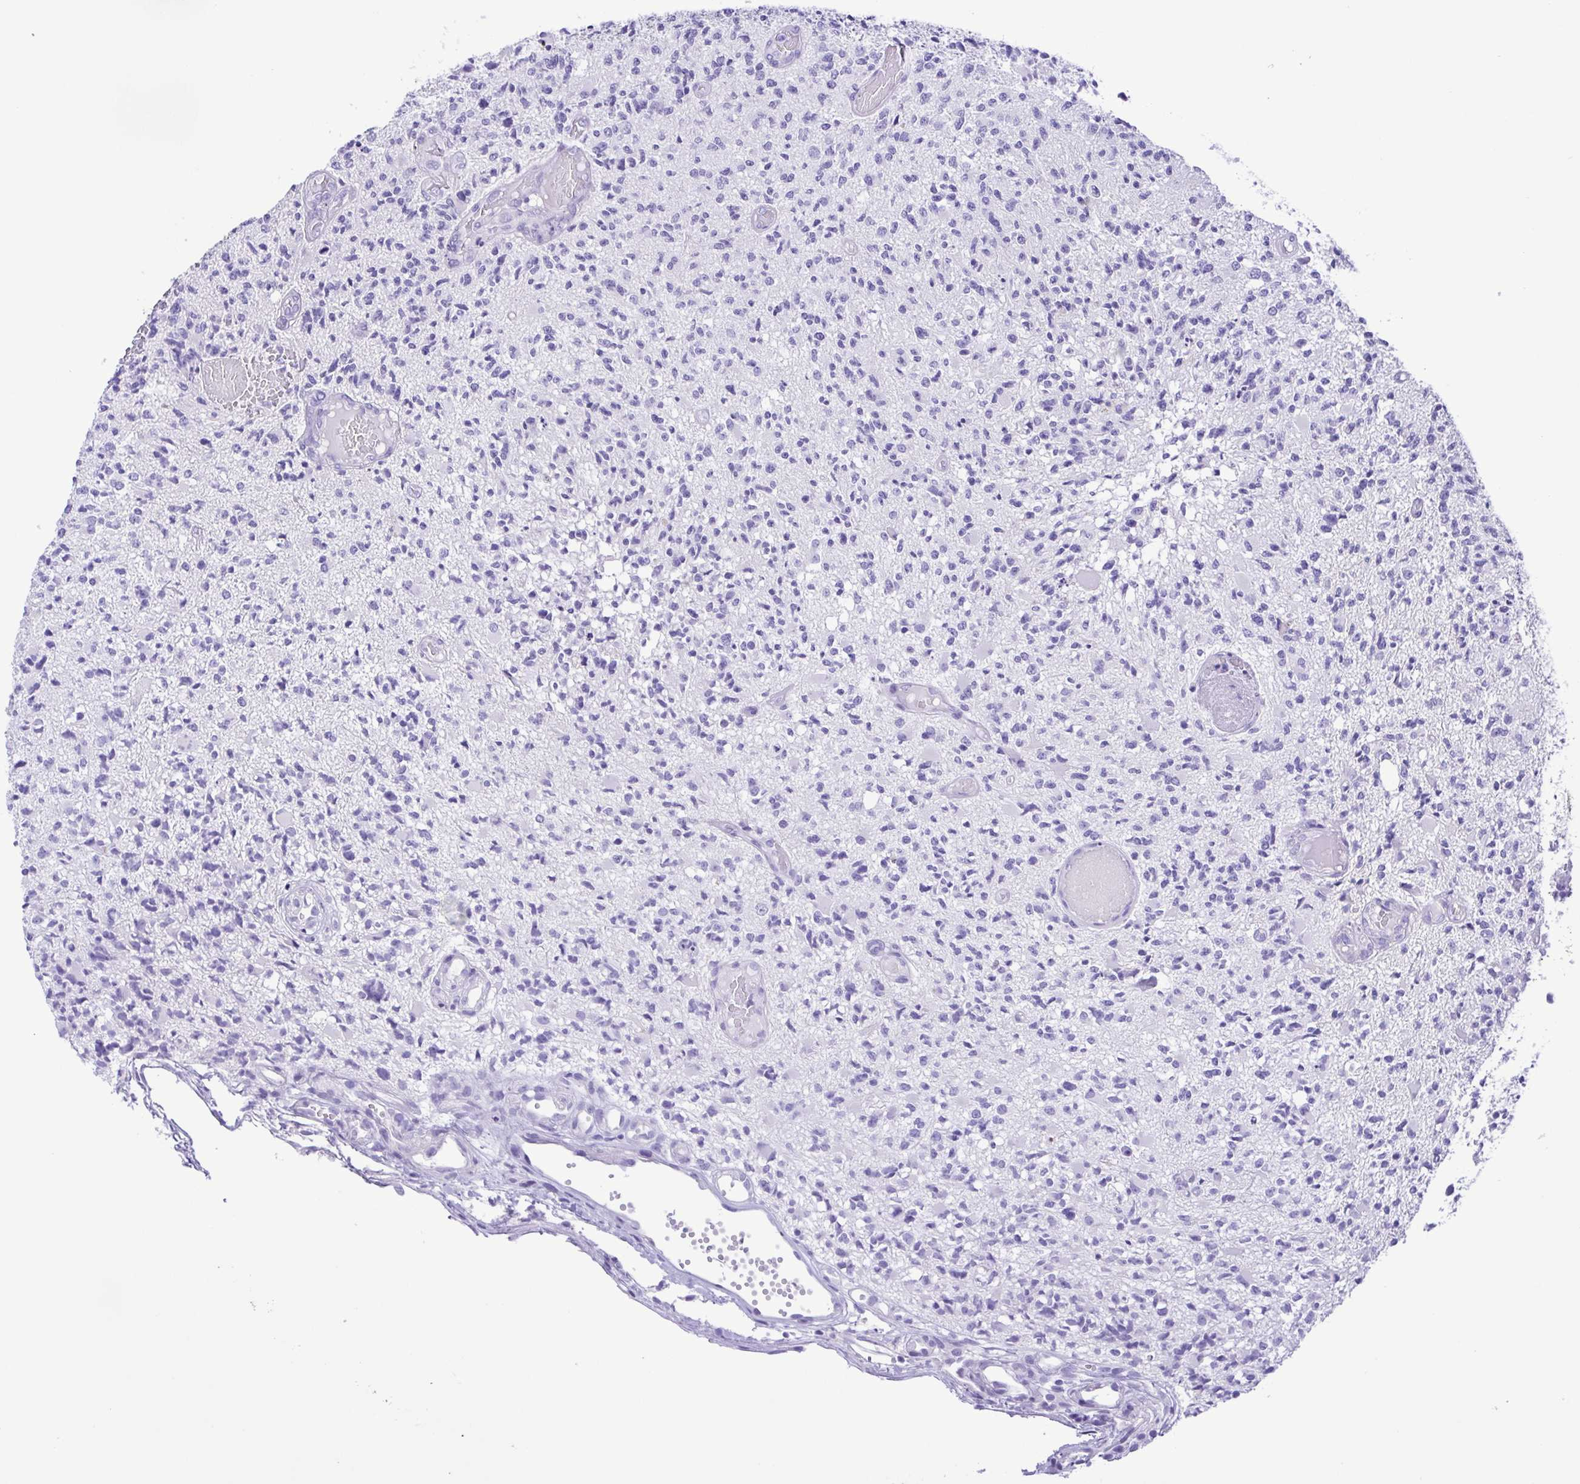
{"staining": {"intensity": "negative", "quantity": "none", "location": "none"}, "tissue": "glioma", "cell_type": "Tumor cells", "image_type": "cancer", "snomed": [{"axis": "morphology", "description": "Glioma, malignant, High grade"}, {"axis": "topography", "description": "Brain"}], "caption": "Malignant high-grade glioma stained for a protein using immunohistochemistry shows no positivity tumor cells.", "gene": "OVGP1", "patient": {"sex": "female", "age": 63}}